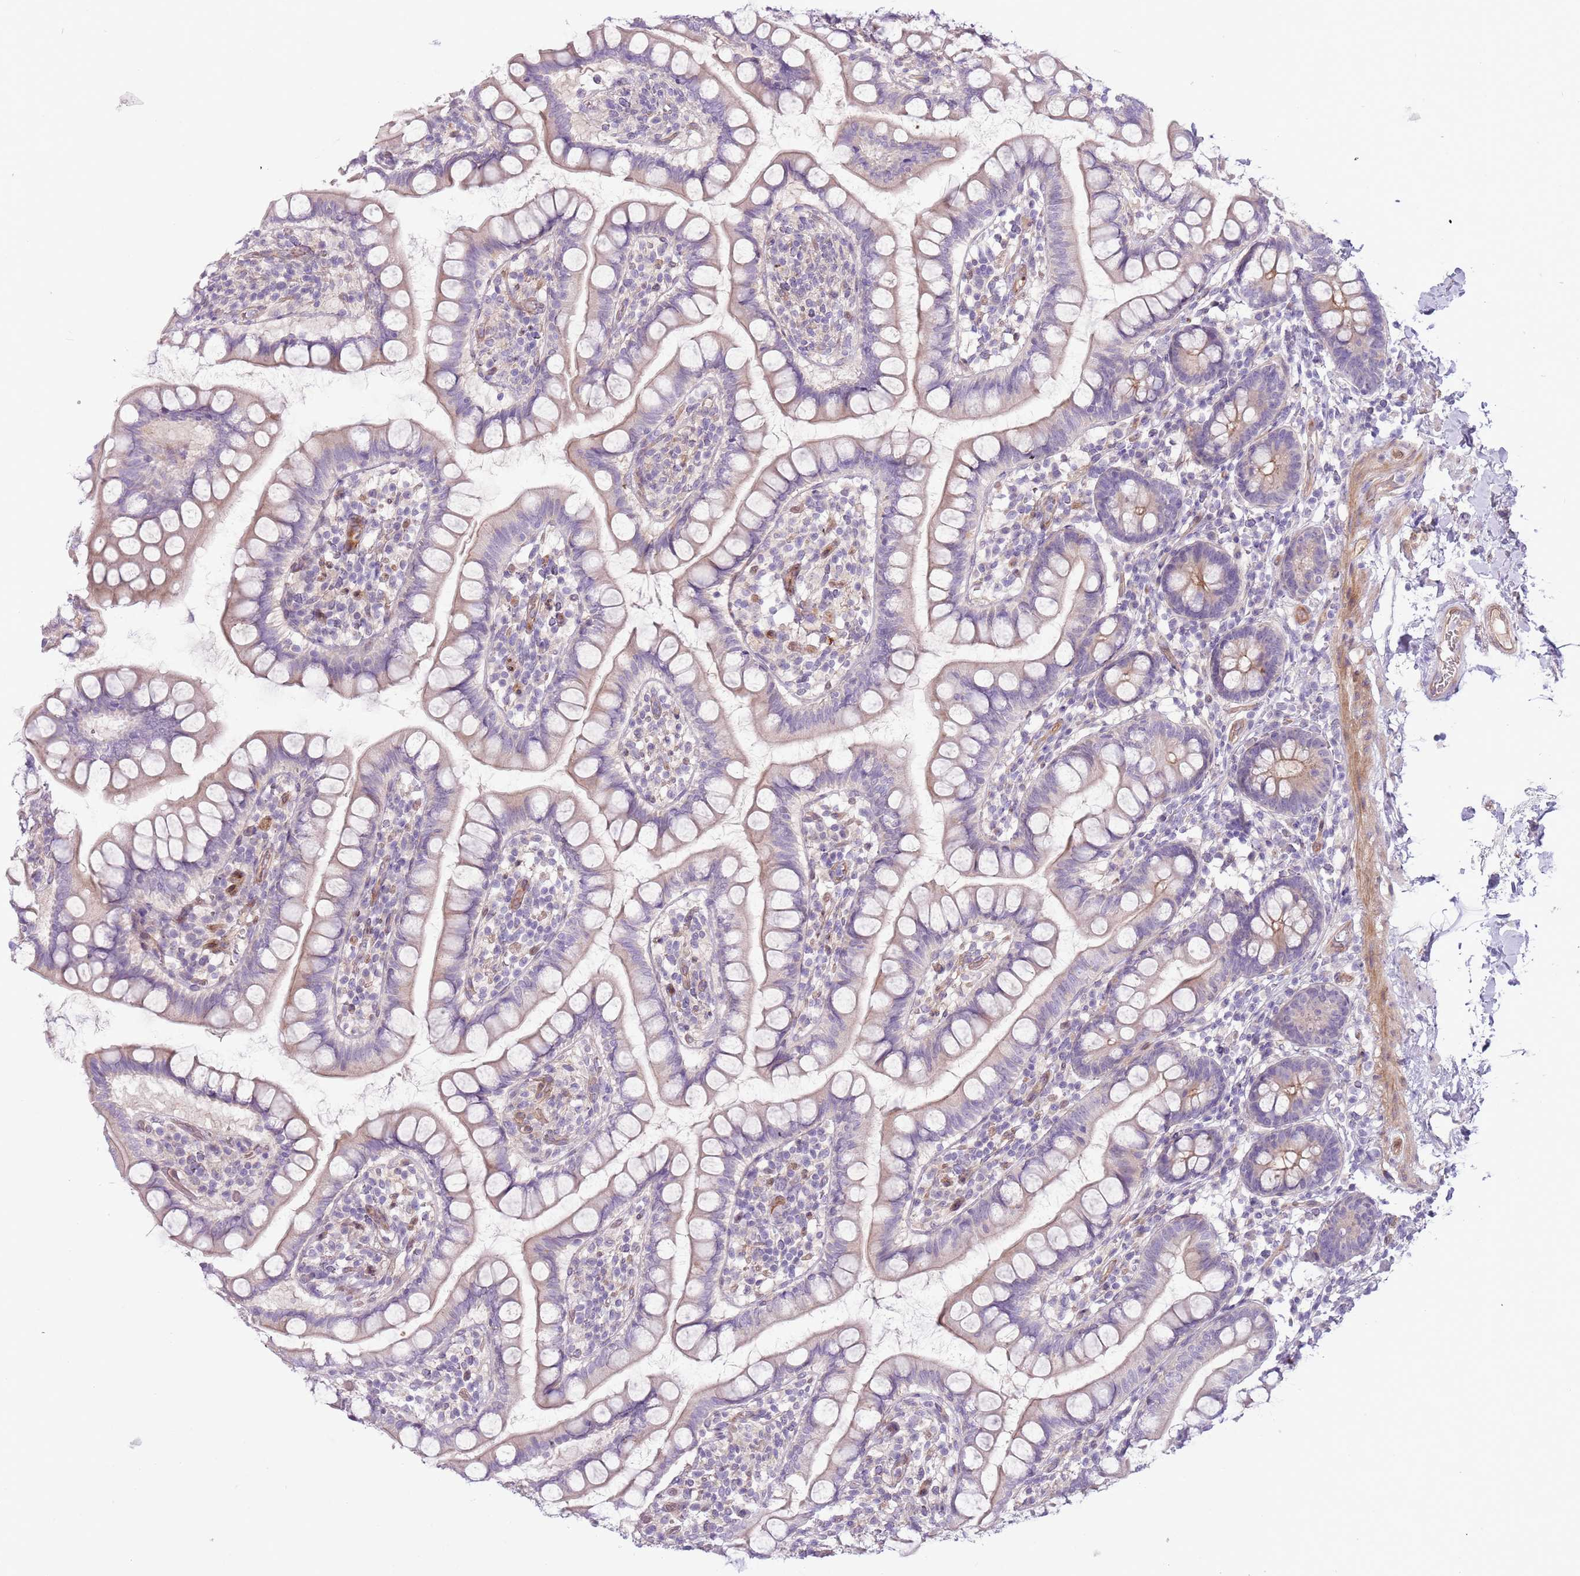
{"staining": {"intensity": "weak", "quantity": "<25%", "location": "cytoplasmic/membranous"}, "tissue": "small intestine", "cell_type": "Glandular cells", "image_type": "normal", "snomed": [{"axis": "morphology", "description": "Normal tissue, NOS"}, {"axis": "topography", "description": "Small intestine"}], "caption": "Glandular cells show no significant positivity in unremarkable small intestine. The staining is performed using DAB (3,3'-diaminobenzidine) brown chromogen with nuclei counter-stained in using hematoxylin.", "gene": "MRO", "patient": {"sex": "female", "age": 84}}